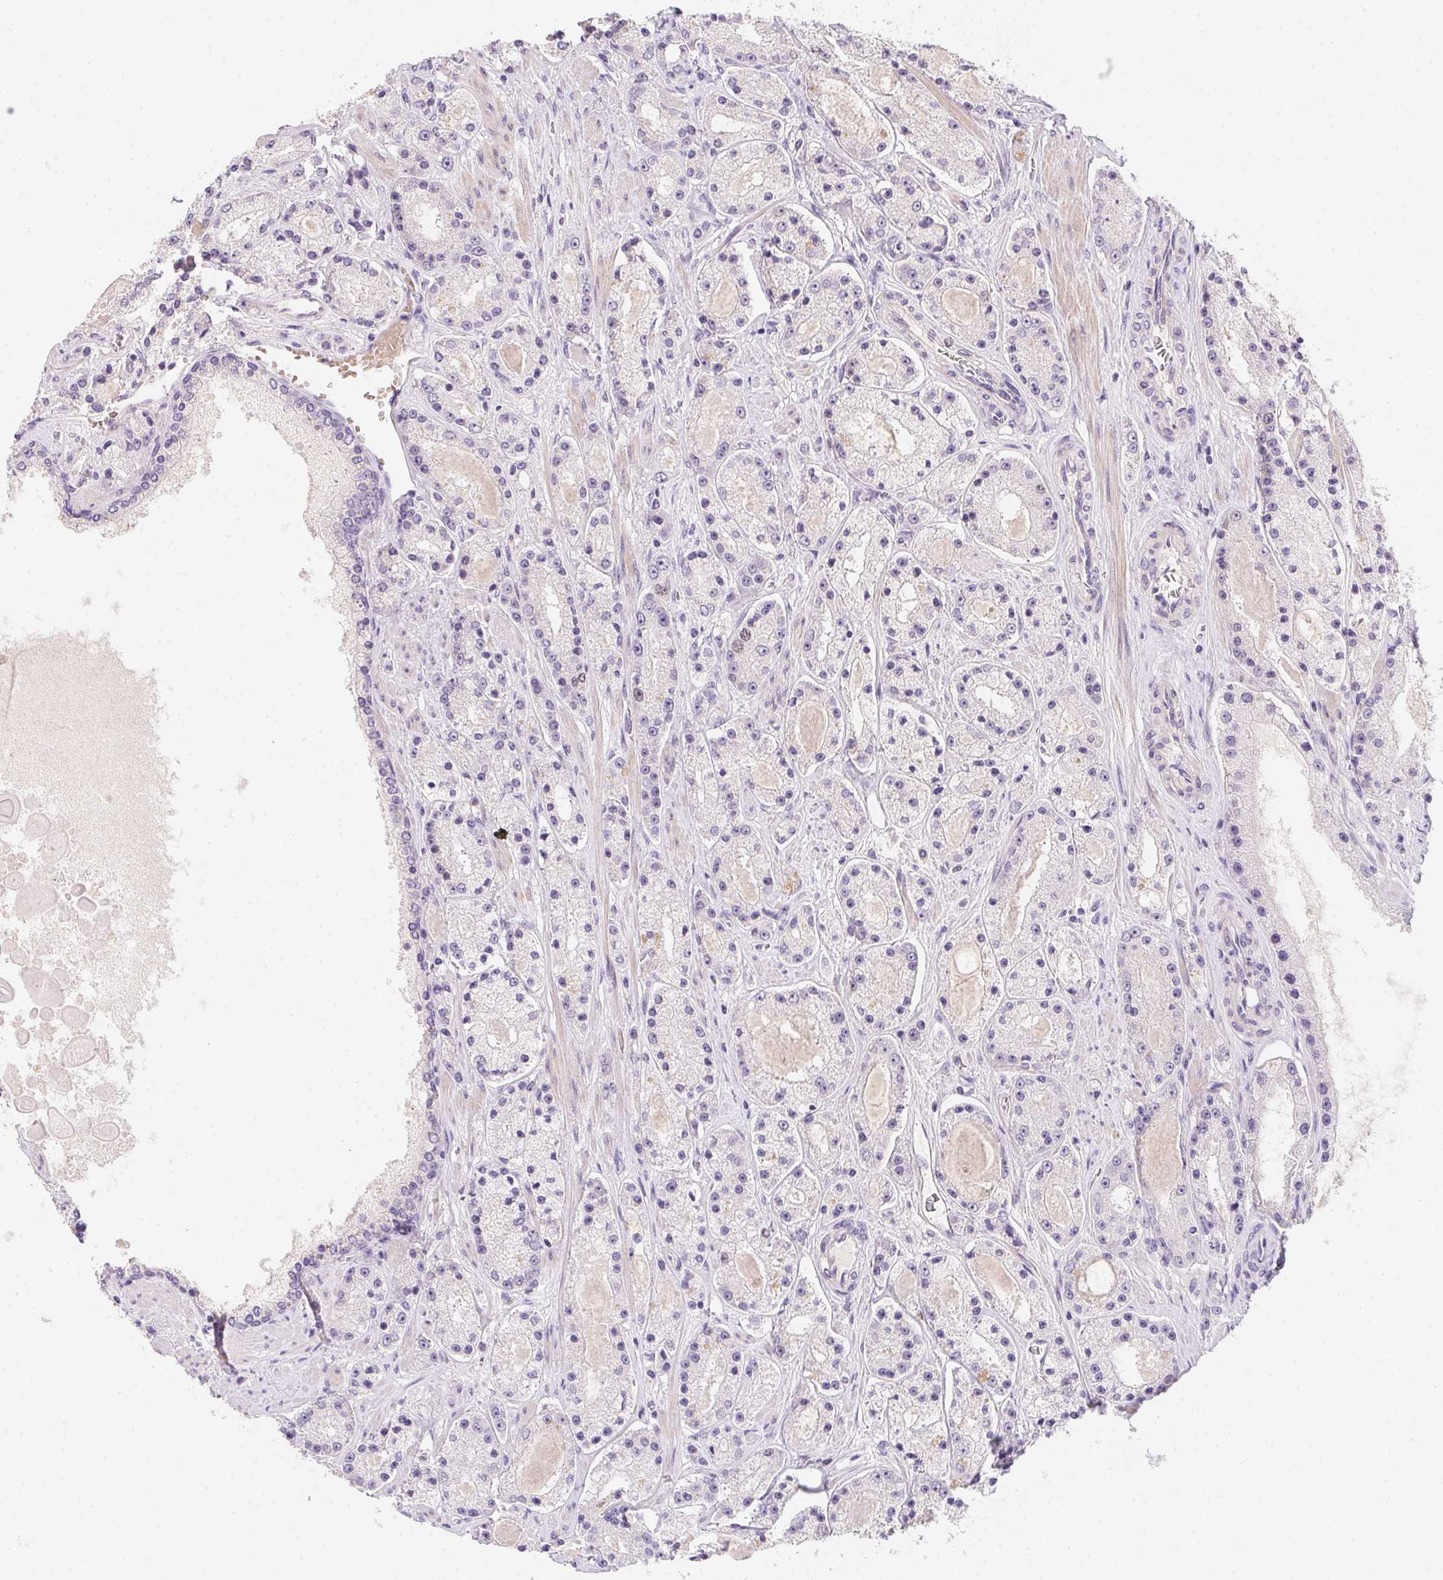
{"staining": {"intensity": "negative", "quantity": "none", "location": "none"}, "tissue": "prostate cancer", "cell_type": "Tumor cells", "image_type": "cancer", "snomed": [{"axis": "morphology", "description": "Adenocarcinoma, High grade"}, {"axis": "topography", "description": "Prostate"}], "caption": "Prostate cancer was stained to show a protein in brown. There is no significant positivity in tumor cells.", "gene": "HELLS", "patient": {"sex": "male", "age": 67}}